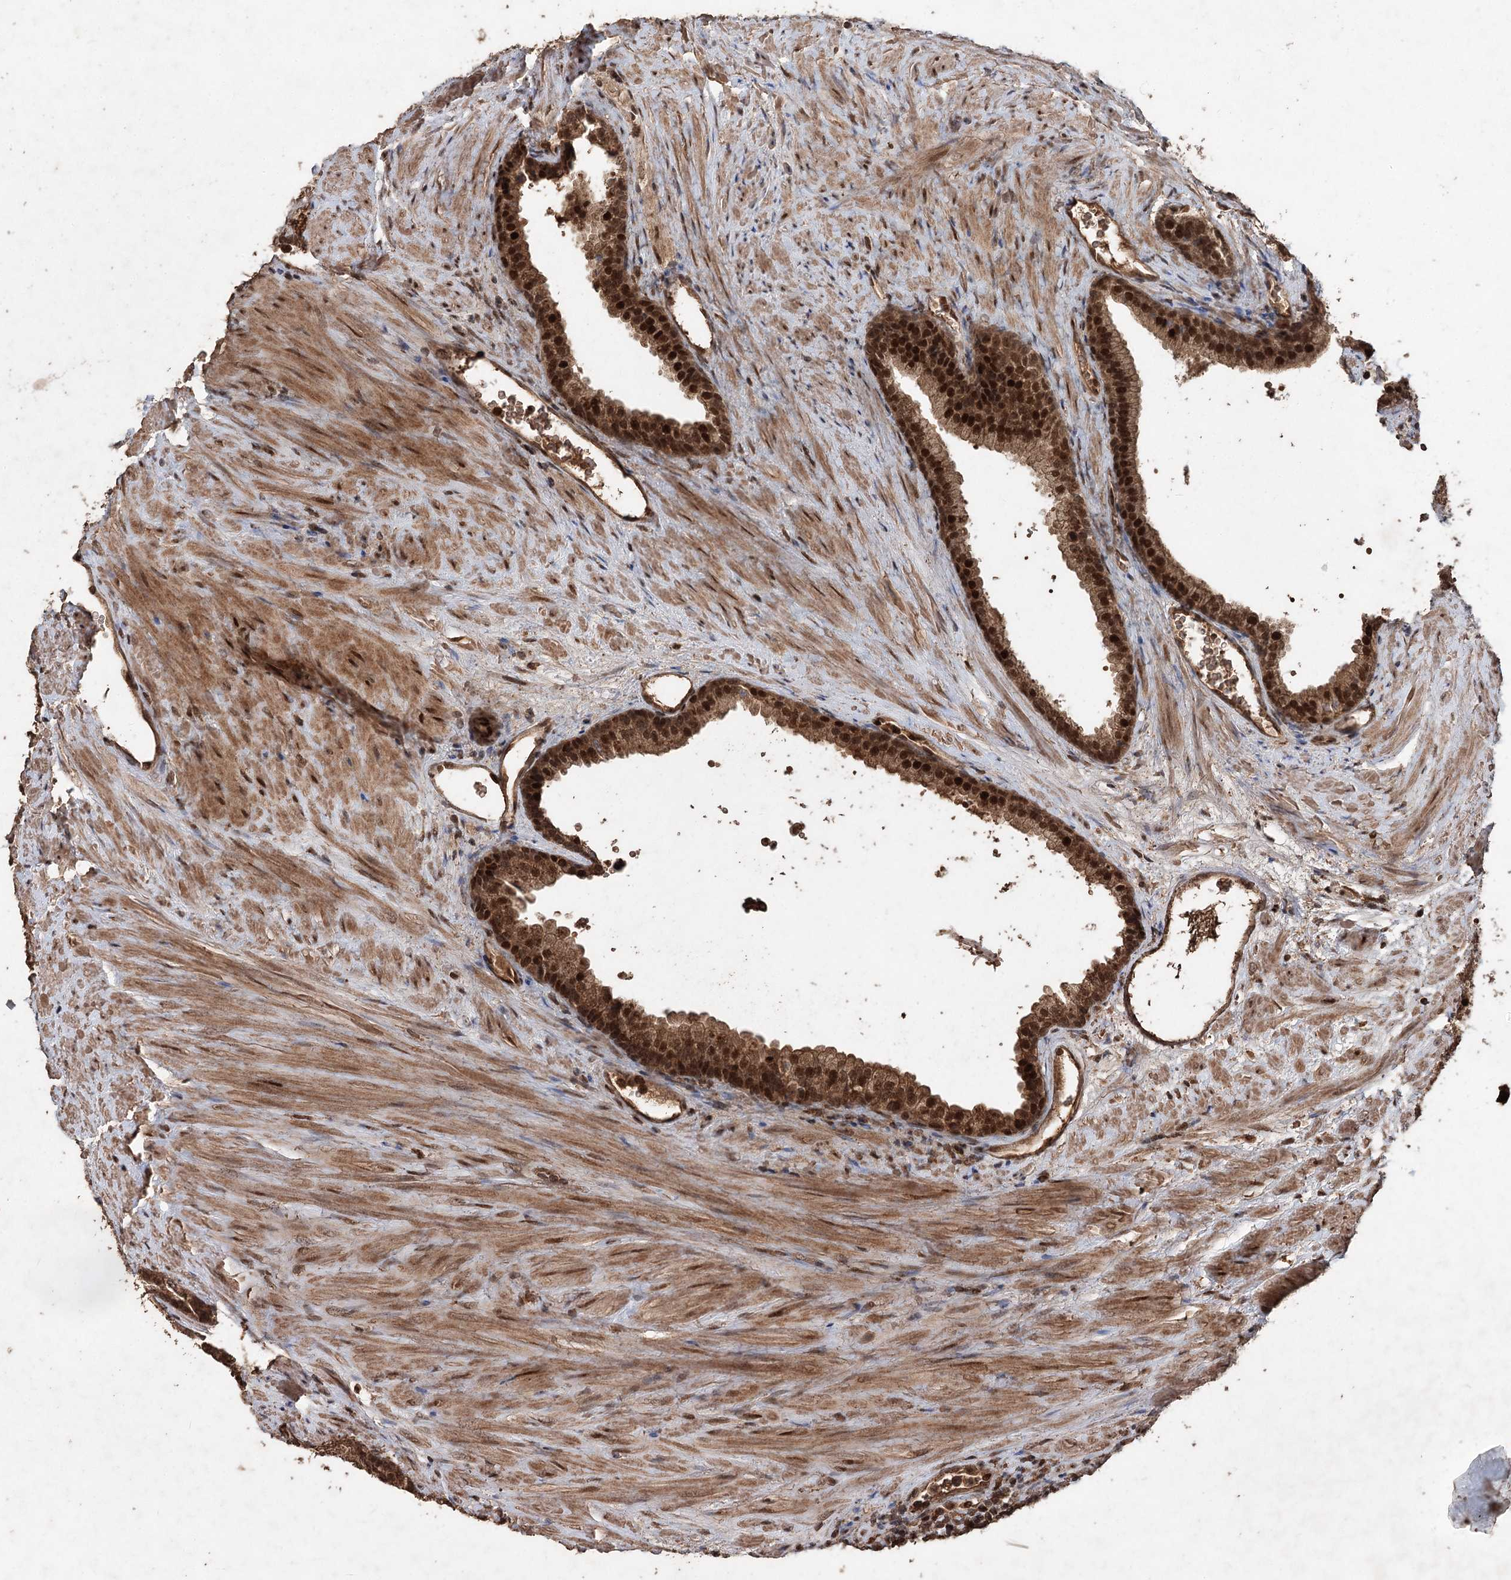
{"staining": {"intensity": "strong", "quantity": ">75%", "location": "cytoplasmic/membranous,nuclear"}, "tissue": "prostate", "cell_type": "Glandular cells", "image_type": "normal", "snomed": [{"axis": "morphology", "description": "Normal tissue, NOS"}, {"axis": "topography", "description": "Prostate"}], "caption": "Approximately >75% of glandular cells in benign human prostate reveal strong cytoplasmic/membranous,nuclear protein positivity as visualized by brown immunohistochemical staining.", "gene": "FBXO7", "patient": {"sex": "male", "age": 76}}